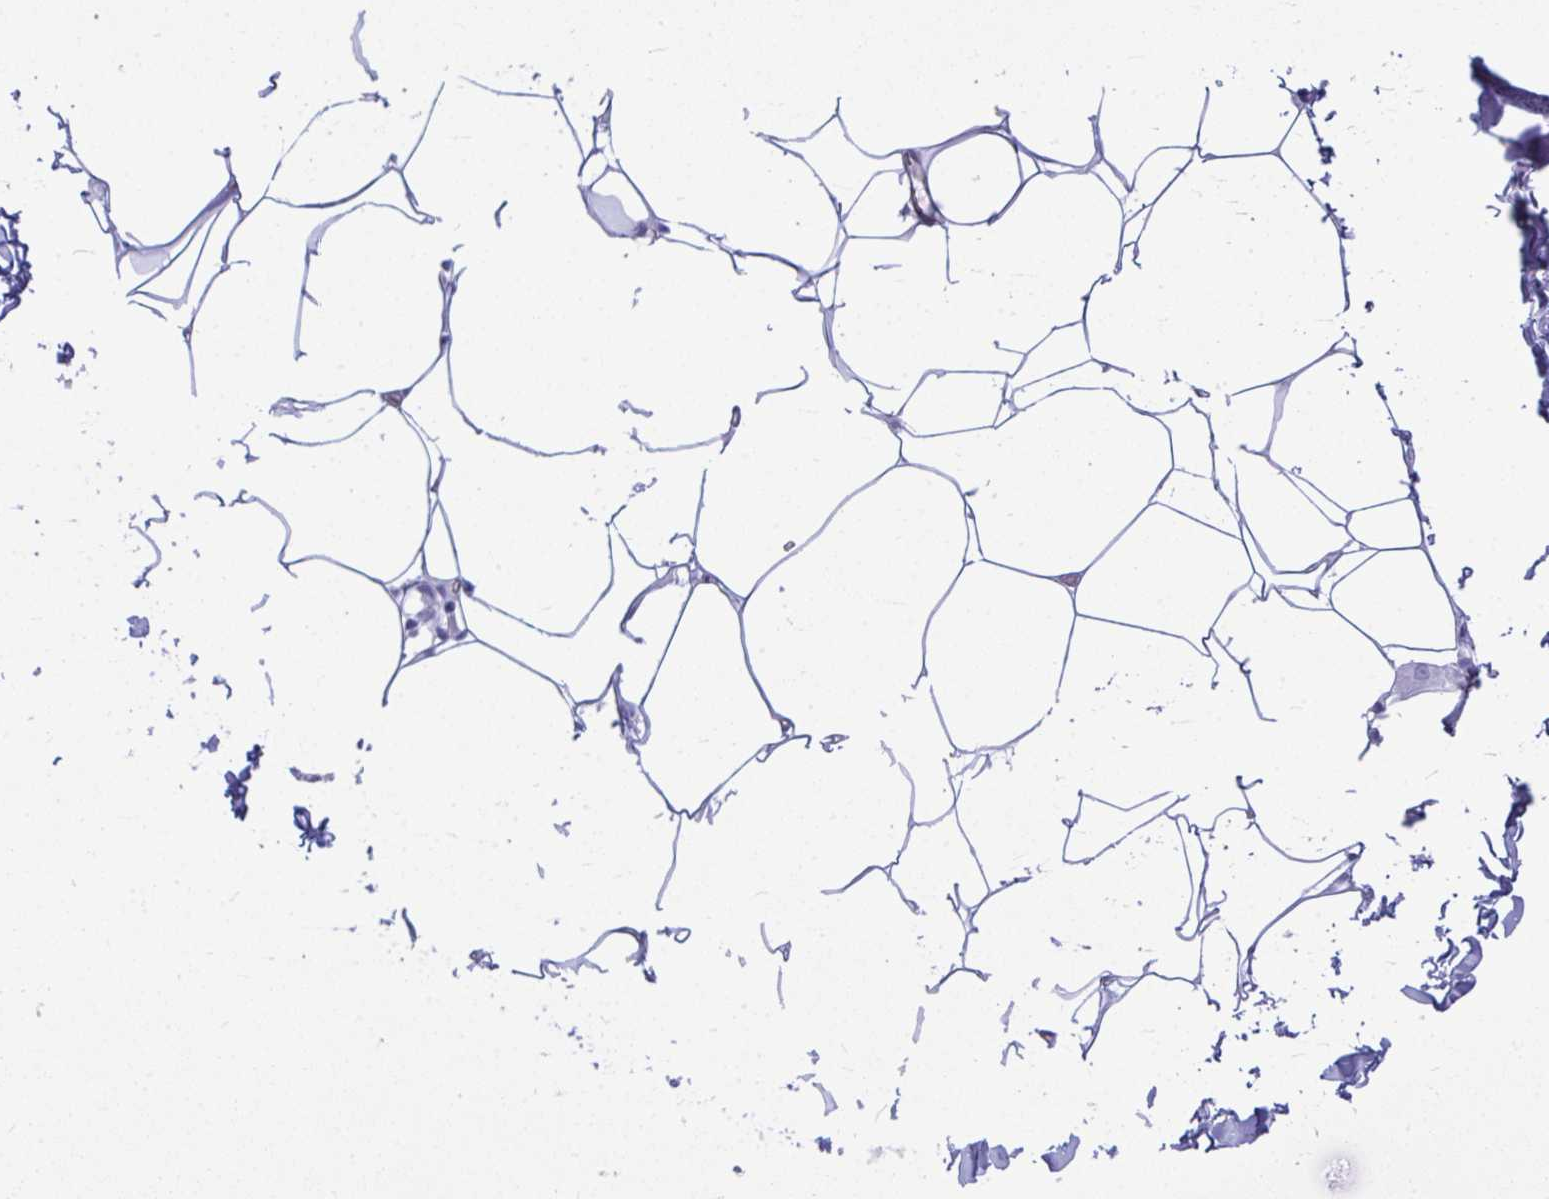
{"staining": {"intensity": "negative", "quantity": "none", "location": "none"}, "tissue": "adipose tissue", "cell_type": "Adipocytes", "image_type": "normal", "snomed": [{"axis": "morphology", "description": "Normal tissue, NOS"}, {"axis": "topography", "description": "Skin"}, {"axis": "topography", "description": "Peripheral nerve tissue"}], "caption": "The image displays no staining of adipocytes in benign adipose tissue.", "gene": "LIMS2", "patient": {"sex": "female", "age": 45}}